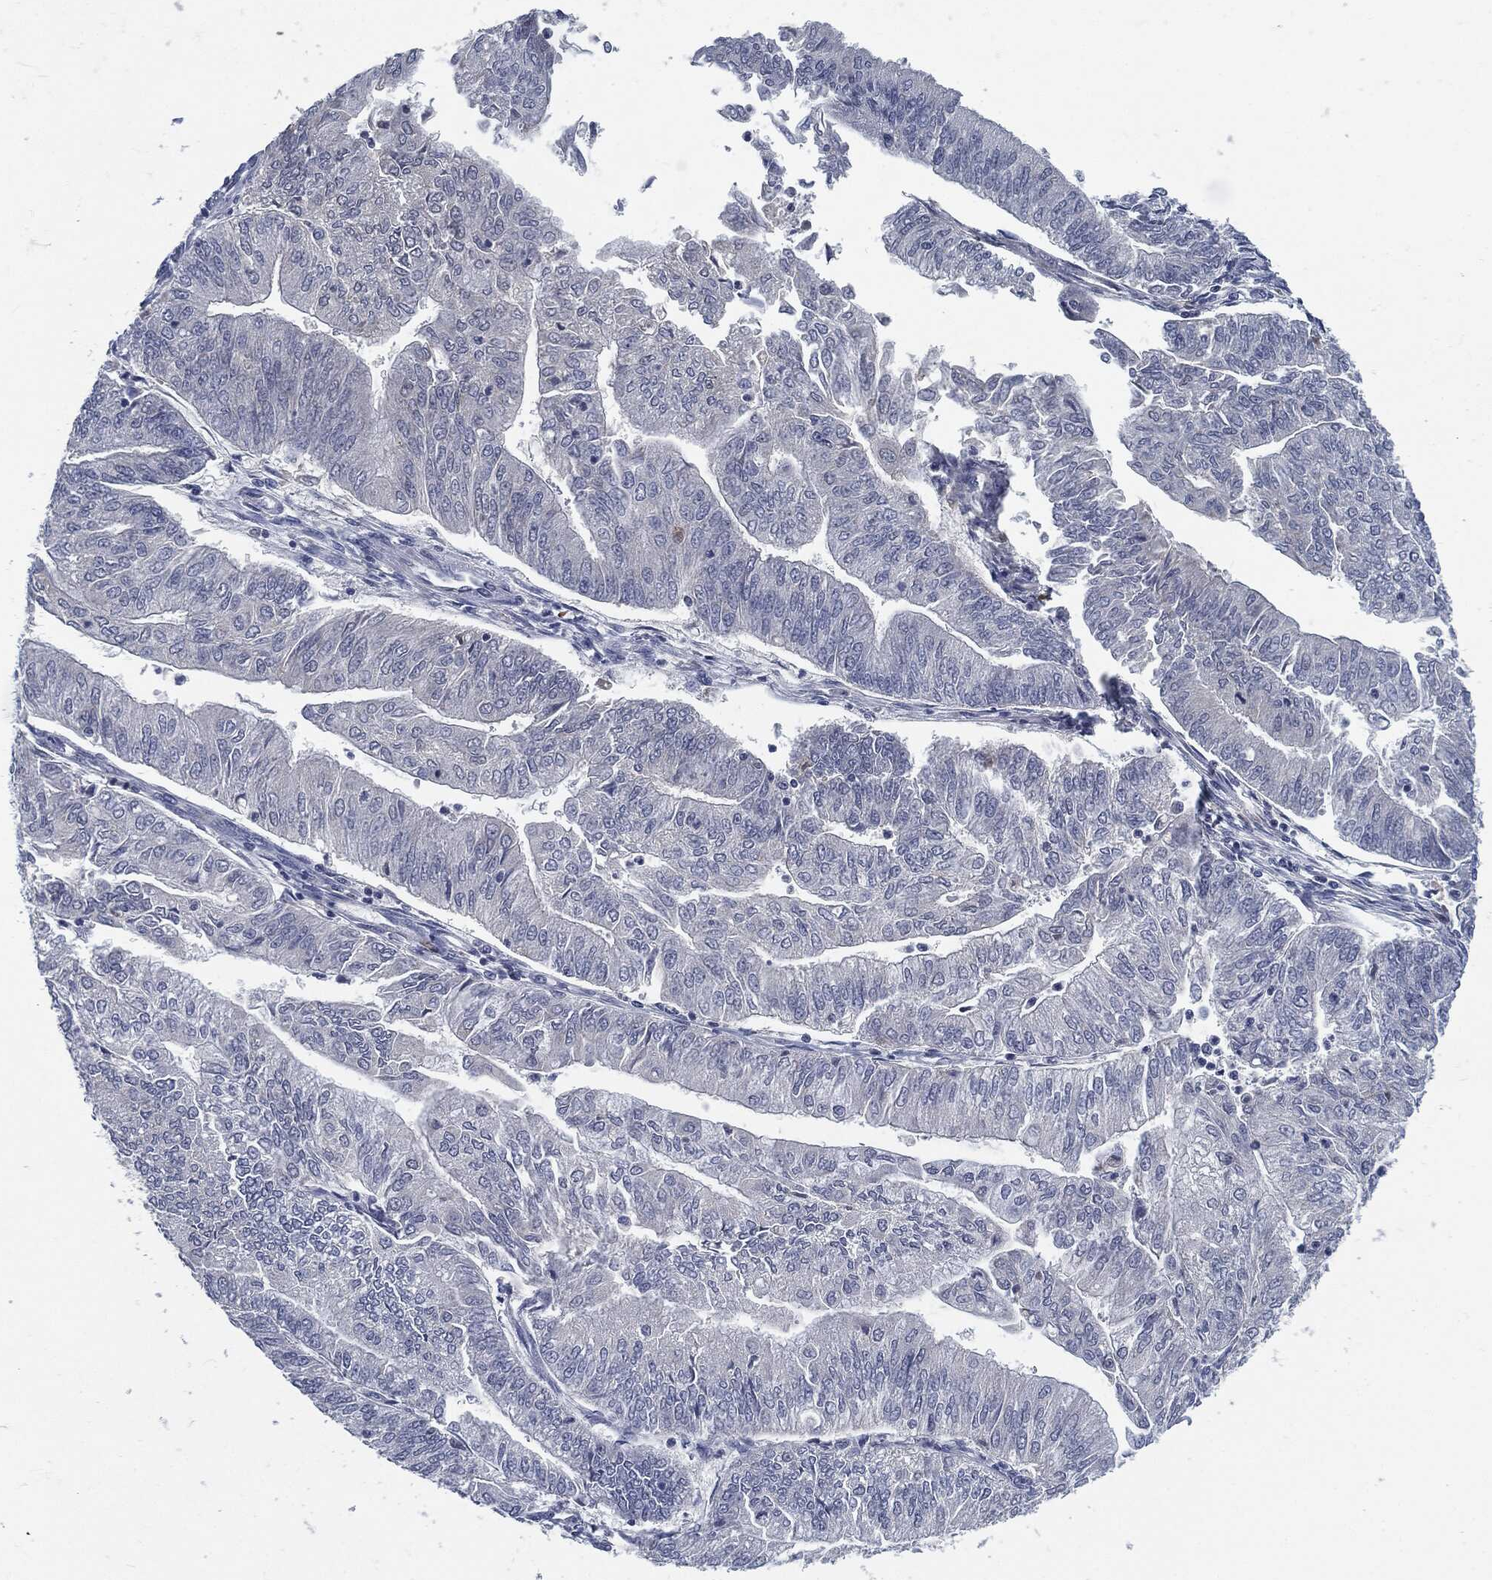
{"staining": {"intensity": "negative", "quantity": "none", "location": "none"}, "tissue": "endometrial cancer", "cell_type": "Tumor cells", "image_type": "cancer", "snomed": [{"axis": "morphology", "description": "Adenocarcinoma, NOS"}, {"axis": "topography", "description": "Endometrium"}], "caption": "Protein analysis of adenocarcinoma (endometrial) reveals no significant staining in tumor cells.", "gene": "MST1", "patient": {"sex": "female", "age": 59}}